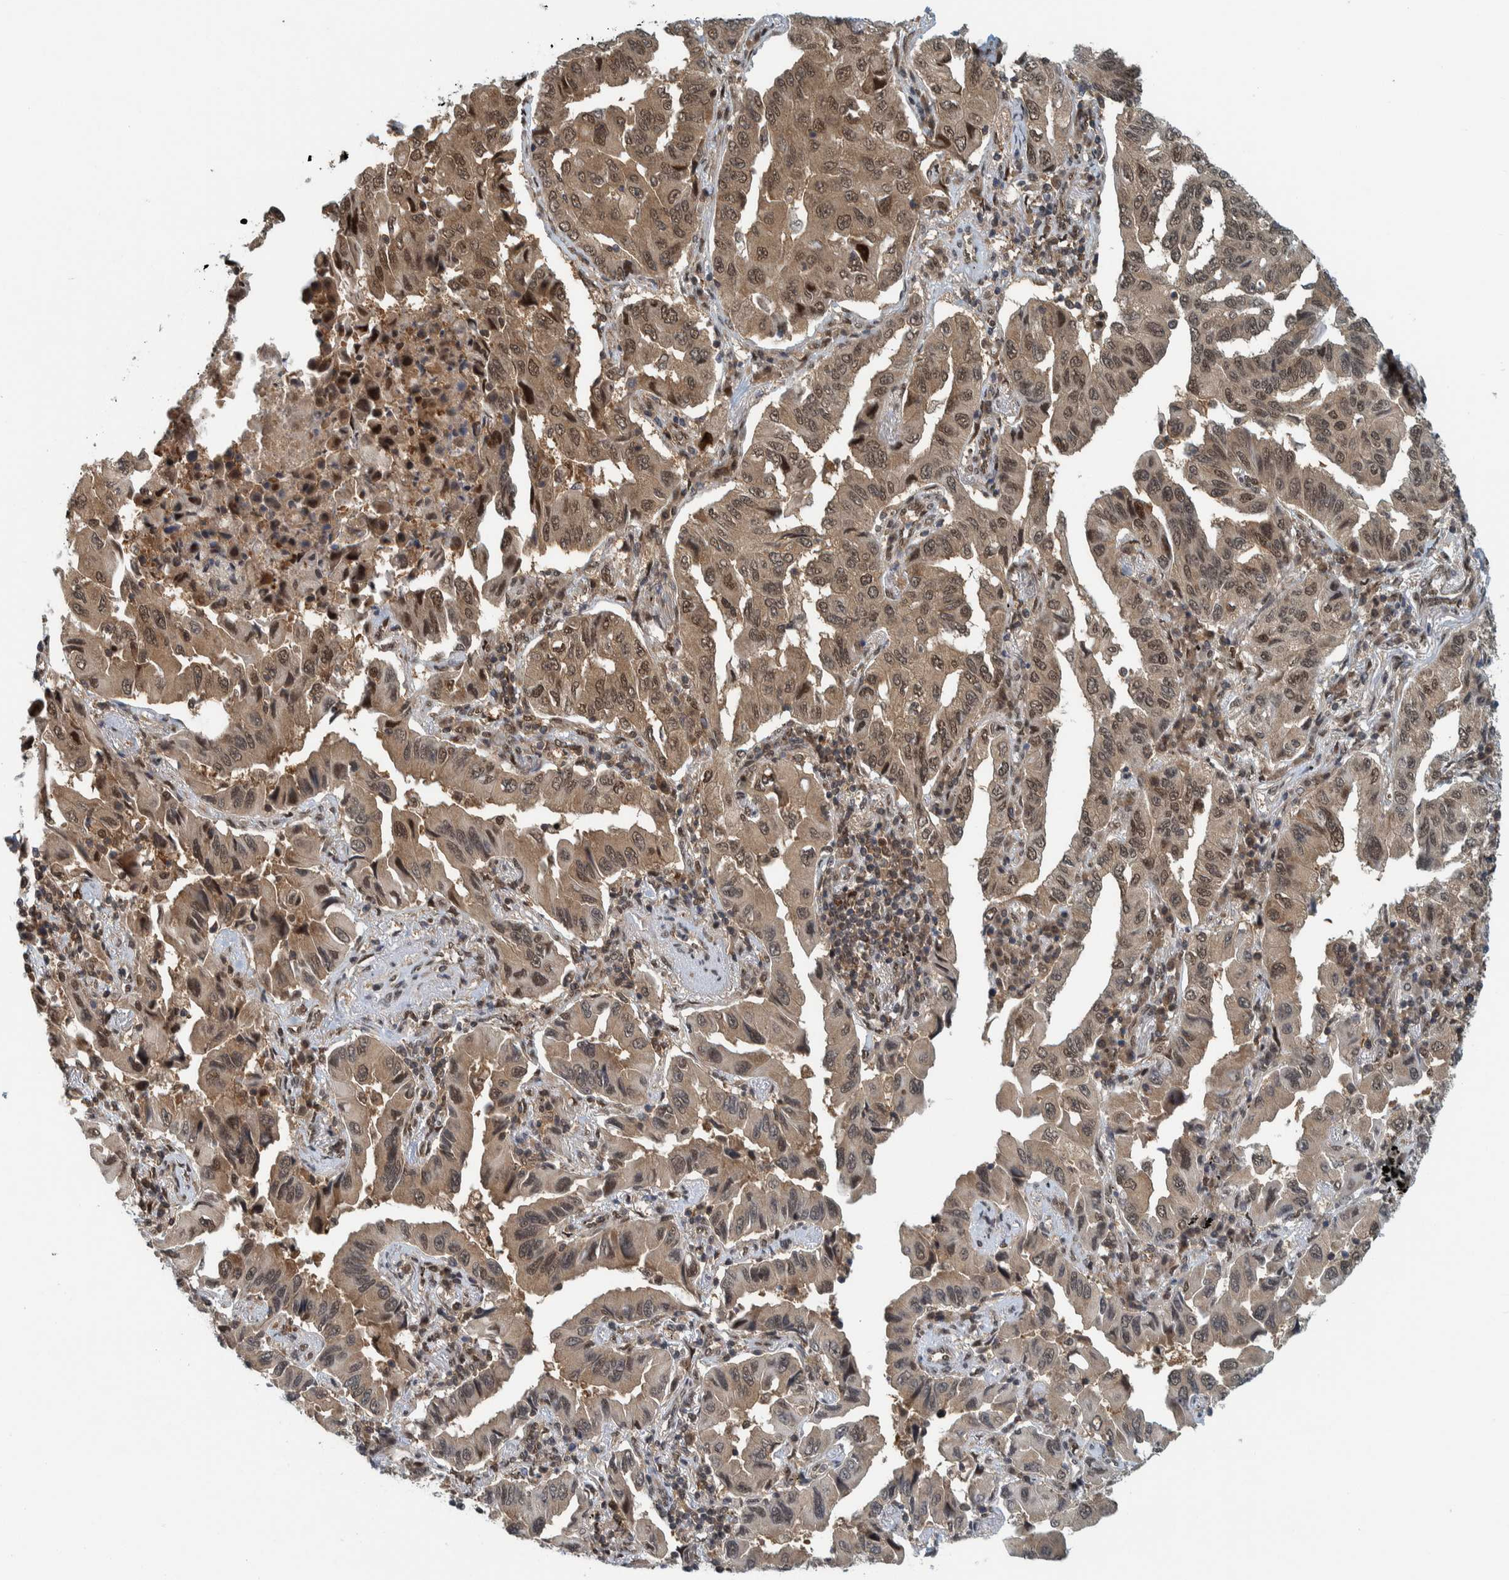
{"staining": {"intensity": "moderate", "quantity": ">75%", "location": "cytoplasmic/membranous,nuclear"}, "tissue": "lung cancer", "cell_type": "Tumor cells", "image_type": "cancer", "snomed": [{"axis": "morphology", "description": "Adenocarcinoma, NOS"}, {"axis": "topography", "description": "Lung"}], "caption": "Immunohistochemistry staining of lung cancer, which shows medium levels of moderate cytoplasmic/membranous and nuclear positivity in about >75% of tumor cells indicating moderate cytoplasmic/membranous and nuclear protein staining. The staining was performed using DAB (3,3'-diaminobenzidine) (brown) for protein detection and nuclei were counterstained in hematoxylin (blue).", "gene": "COPS3", "patient": {"sex": "female", "age": 65}}